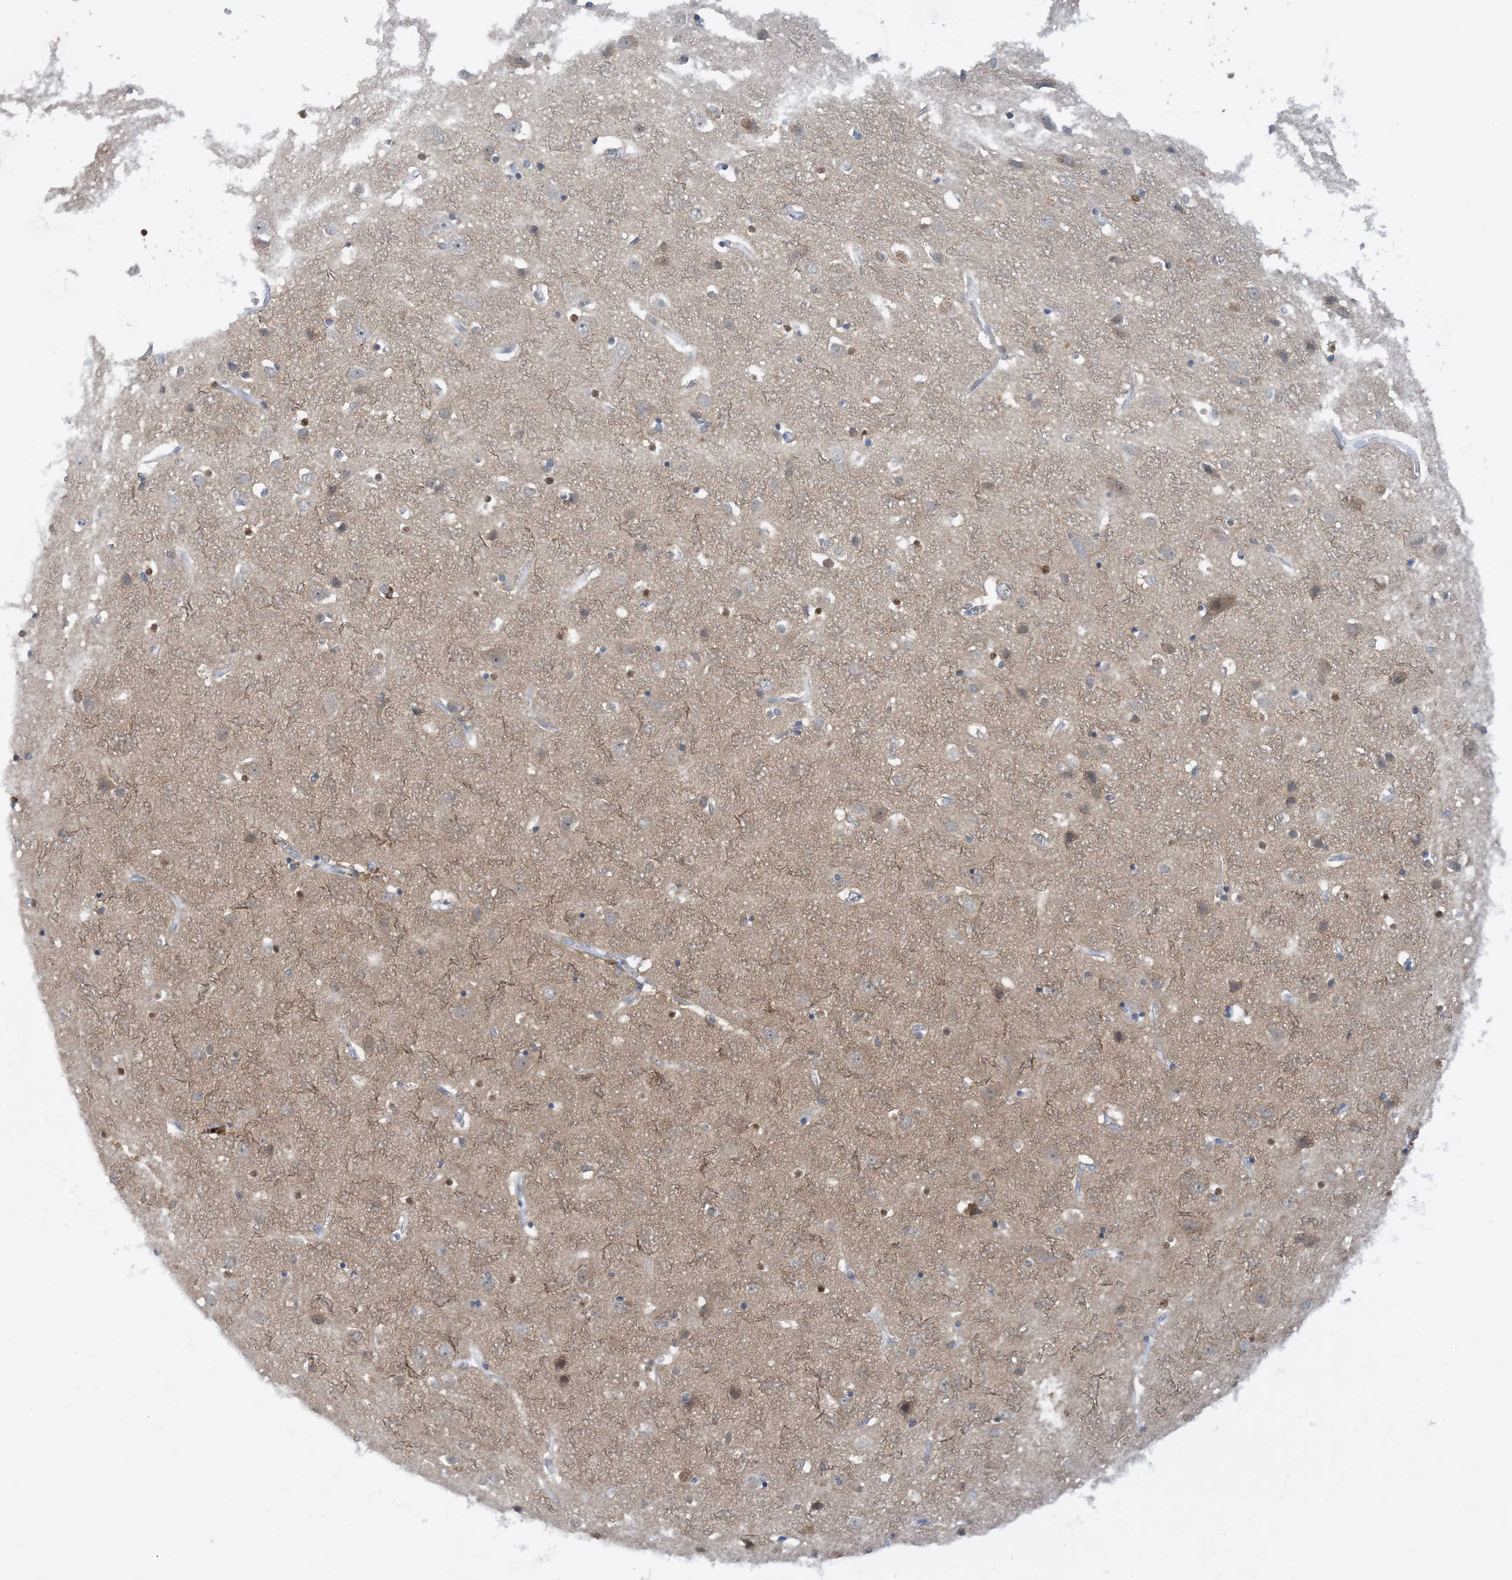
{"staining": {"intensity": "negative", "quantity": "none", "location": "none"}, "tissue": "cerebral cortex", "cell_type": "Endothelial cells", "image_type": "normal", "snomed": [{"axis": "morphology", "description": "Normal tissue, NOS"}, {"axis": "topography", "description": "Cerebral cortex"}], "caption": "Immunohistochemistry (IHC) micrograph of benign cerebral cortex: human cerebral cortex stained with DAB (3,3'-diaminobenzidine) demonstrates no significant protein staining in endothelial cells. (DAB immunohistochemistry (IHC) with hematoxylin counter stain).", "gene": "UBE2E1", "patient": {"sex": "male", "age": 54}}